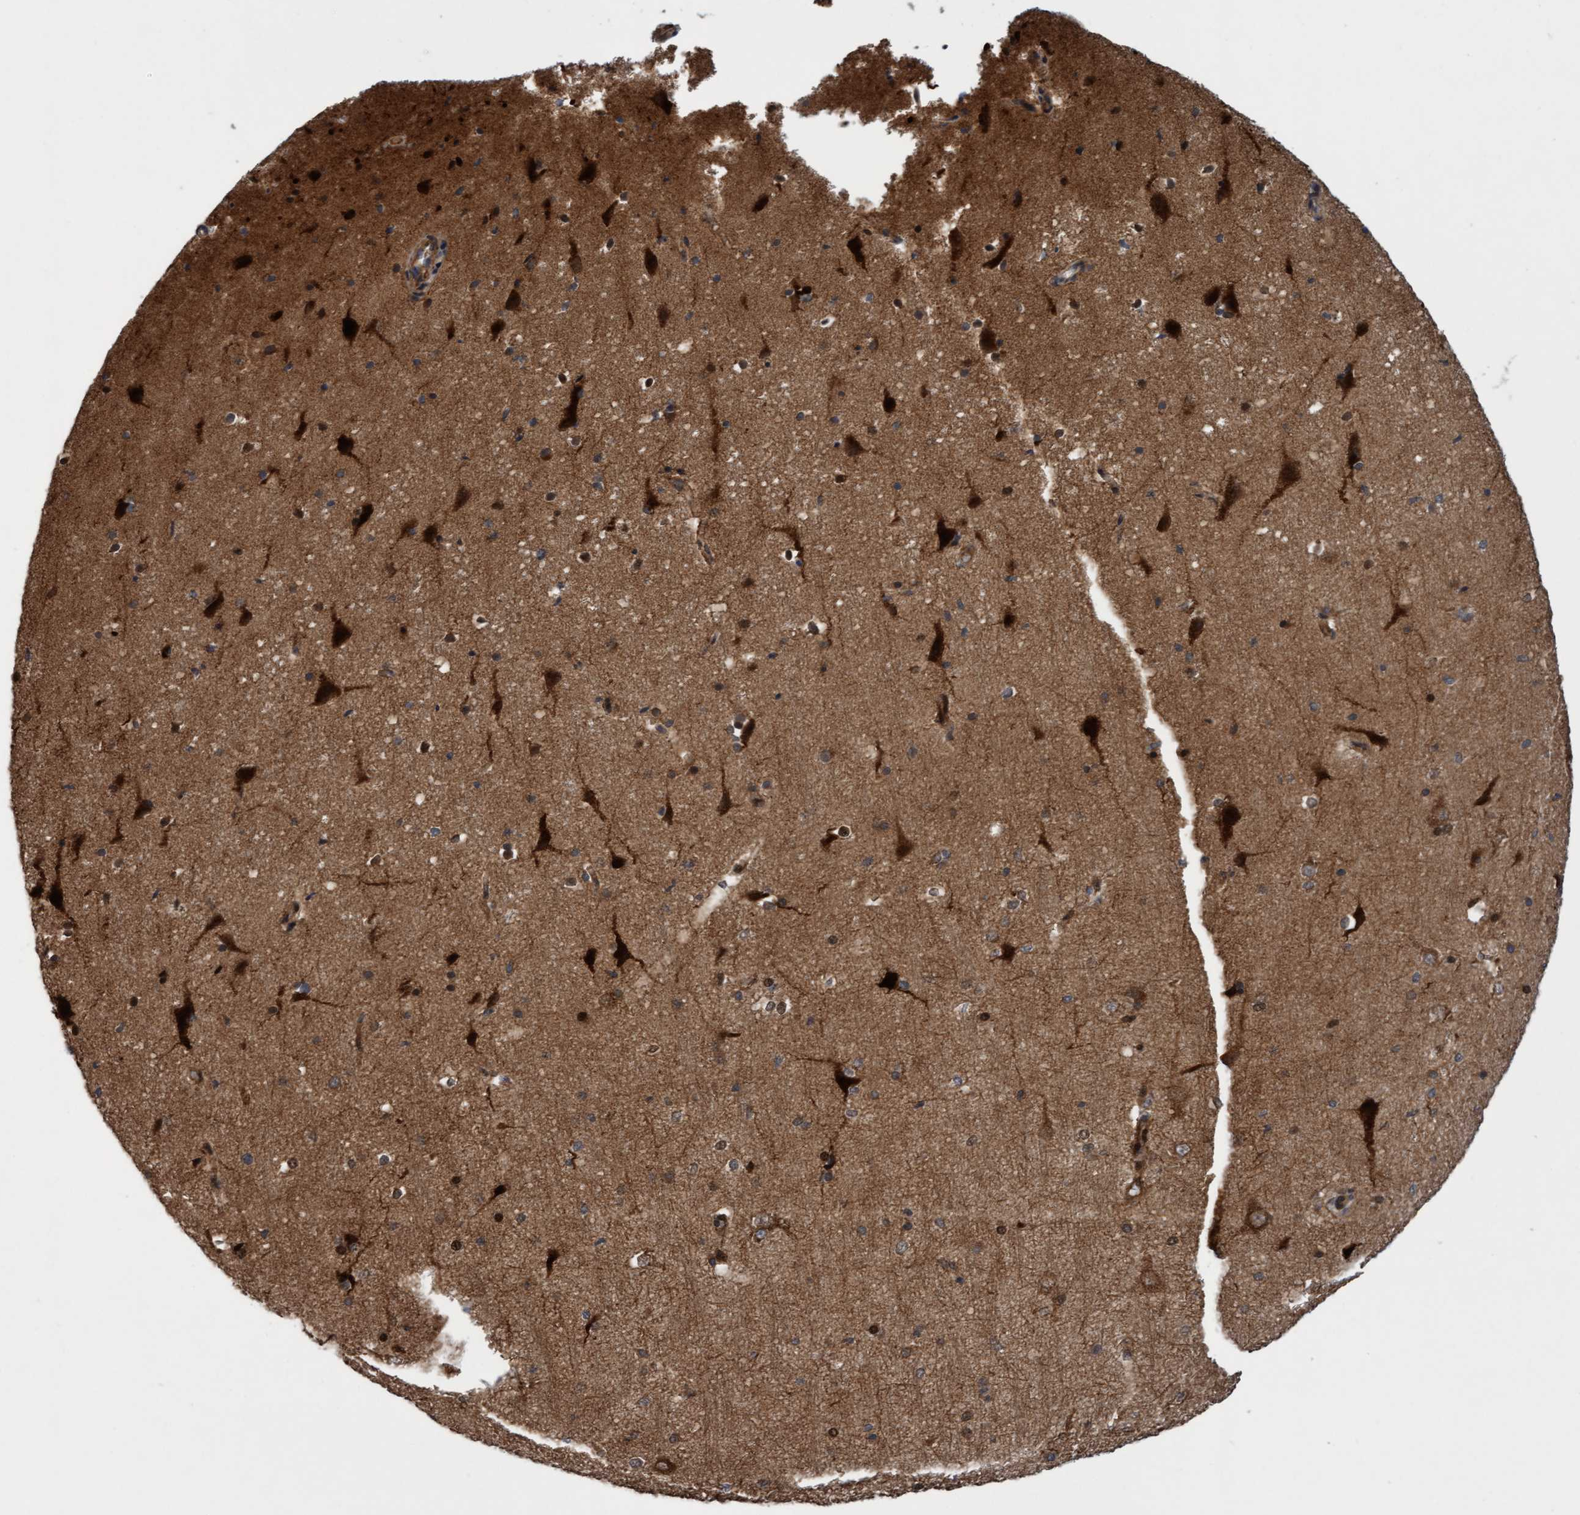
{"staining": {"intensity": "moderate", "quantity": ">75%", "location": "cytoplasmic/membranous,nuclear"}, "tissue": "cerebral cortex", "cell_type": "Endothelial cells", "image_type": "normal", "snomed": [{"axis": "morphology", "description": "Normal tissue, NOS"}, {"axis": "morphology", "description": "Developmental malformation"}, {"axis": "topography", "description": "Cerebral cortex"}], "caption": "Endothelial cells exhibit medium levels of moderate cytoplasmic/membranous,nuclear staining in about >75% of cells in benign cerebral cortex. The protein of interest is stained brown, and the nuclei are stained in blue (DAB IHC with brightfield microscopy, high magnification).", "gene": "ITFG1", "patient": {"sex": "female", "age": 30}}